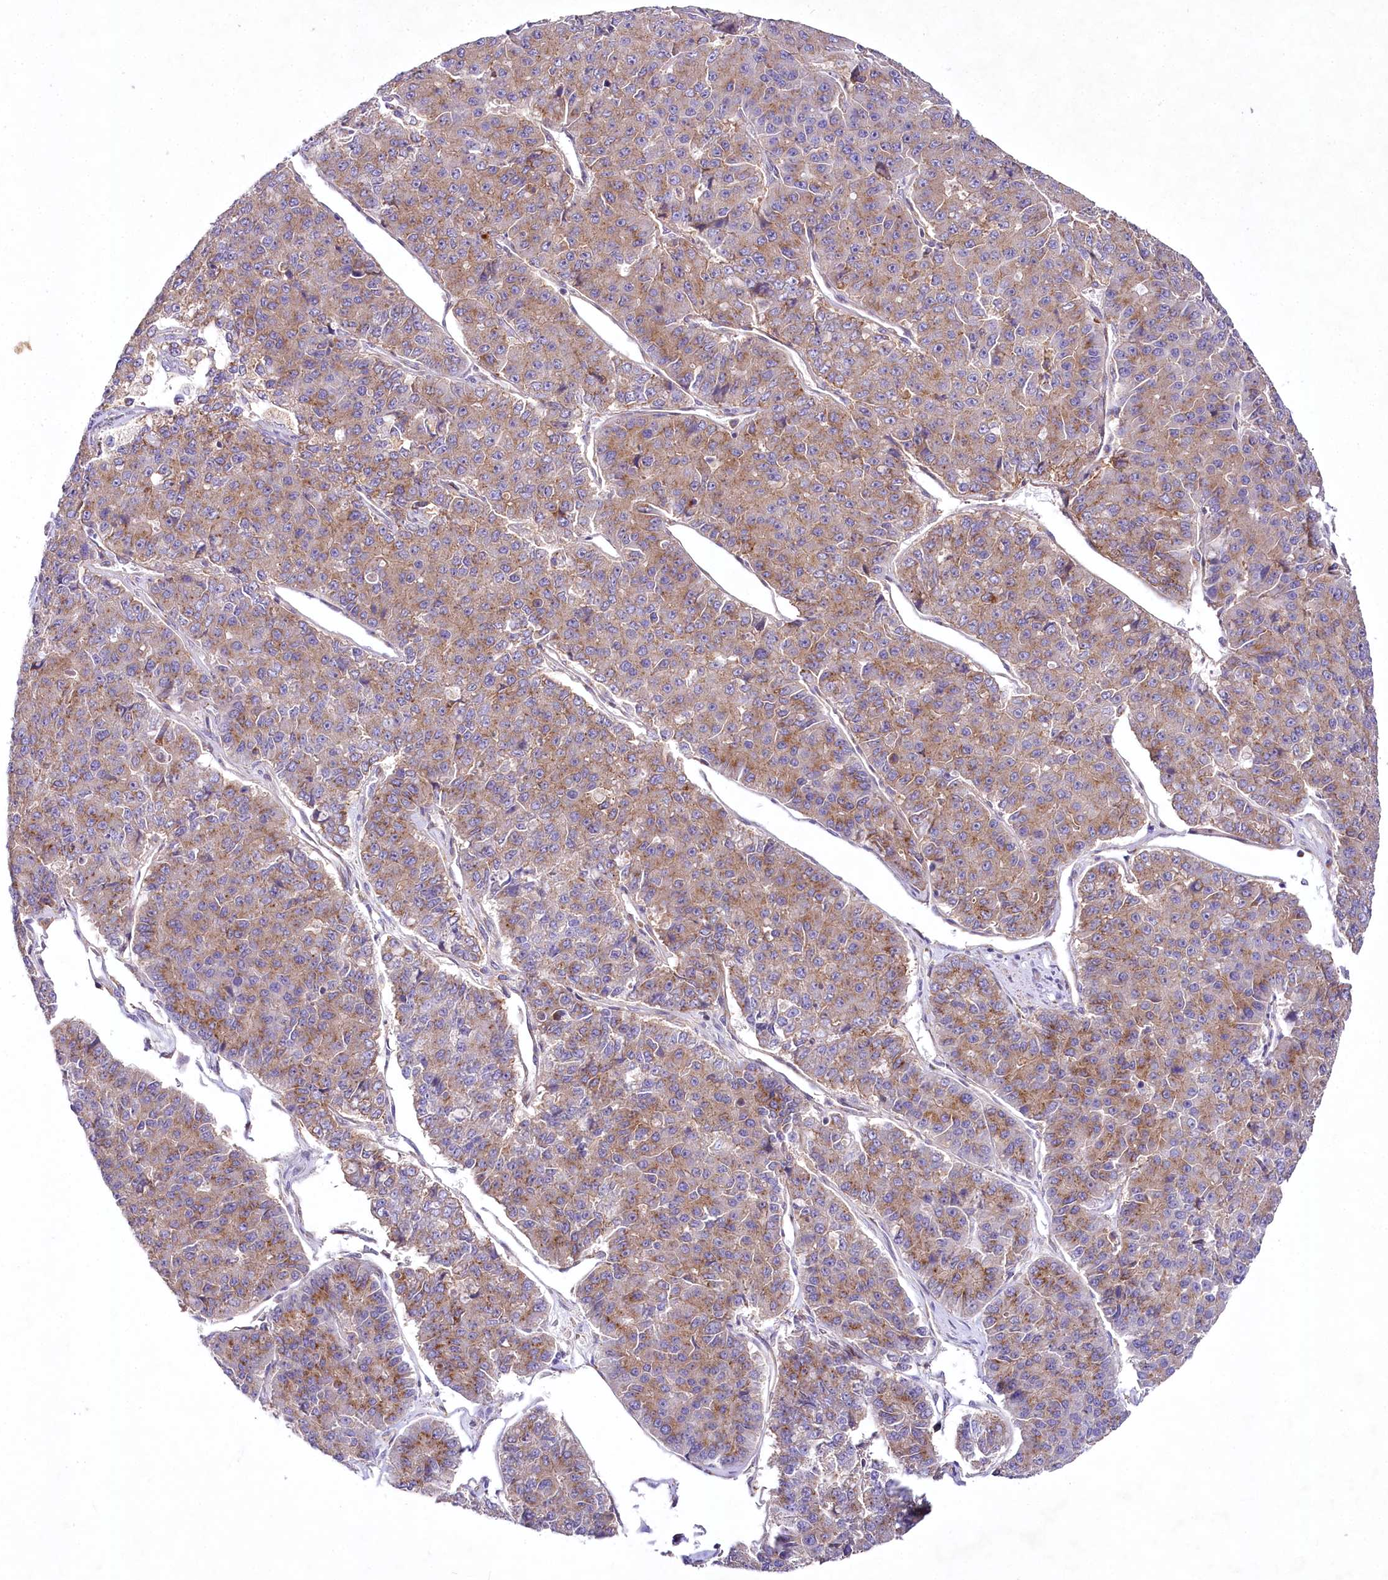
{"staining": {"intensity": "weak", "quantity": "25%-75%", "location": "cytoplasmic/membranous"}, "tissue": "pancreatic cancer", "cell_type": "Tumor cells", "image_type": "cancer", "snomed": [{"axis": "morphology", "description": "Adenocarcinoma, NOS"}, {"axis": "topography", "description": "Pancreas"}], "caption": "This is an image of IHC staining of adenocarcinoma (pancreatic), which shows weak expression in the cytoplasmic/membranous of tumor cells.", "gene": "STX6", "patient": {"sex": "male", "age": 50}}